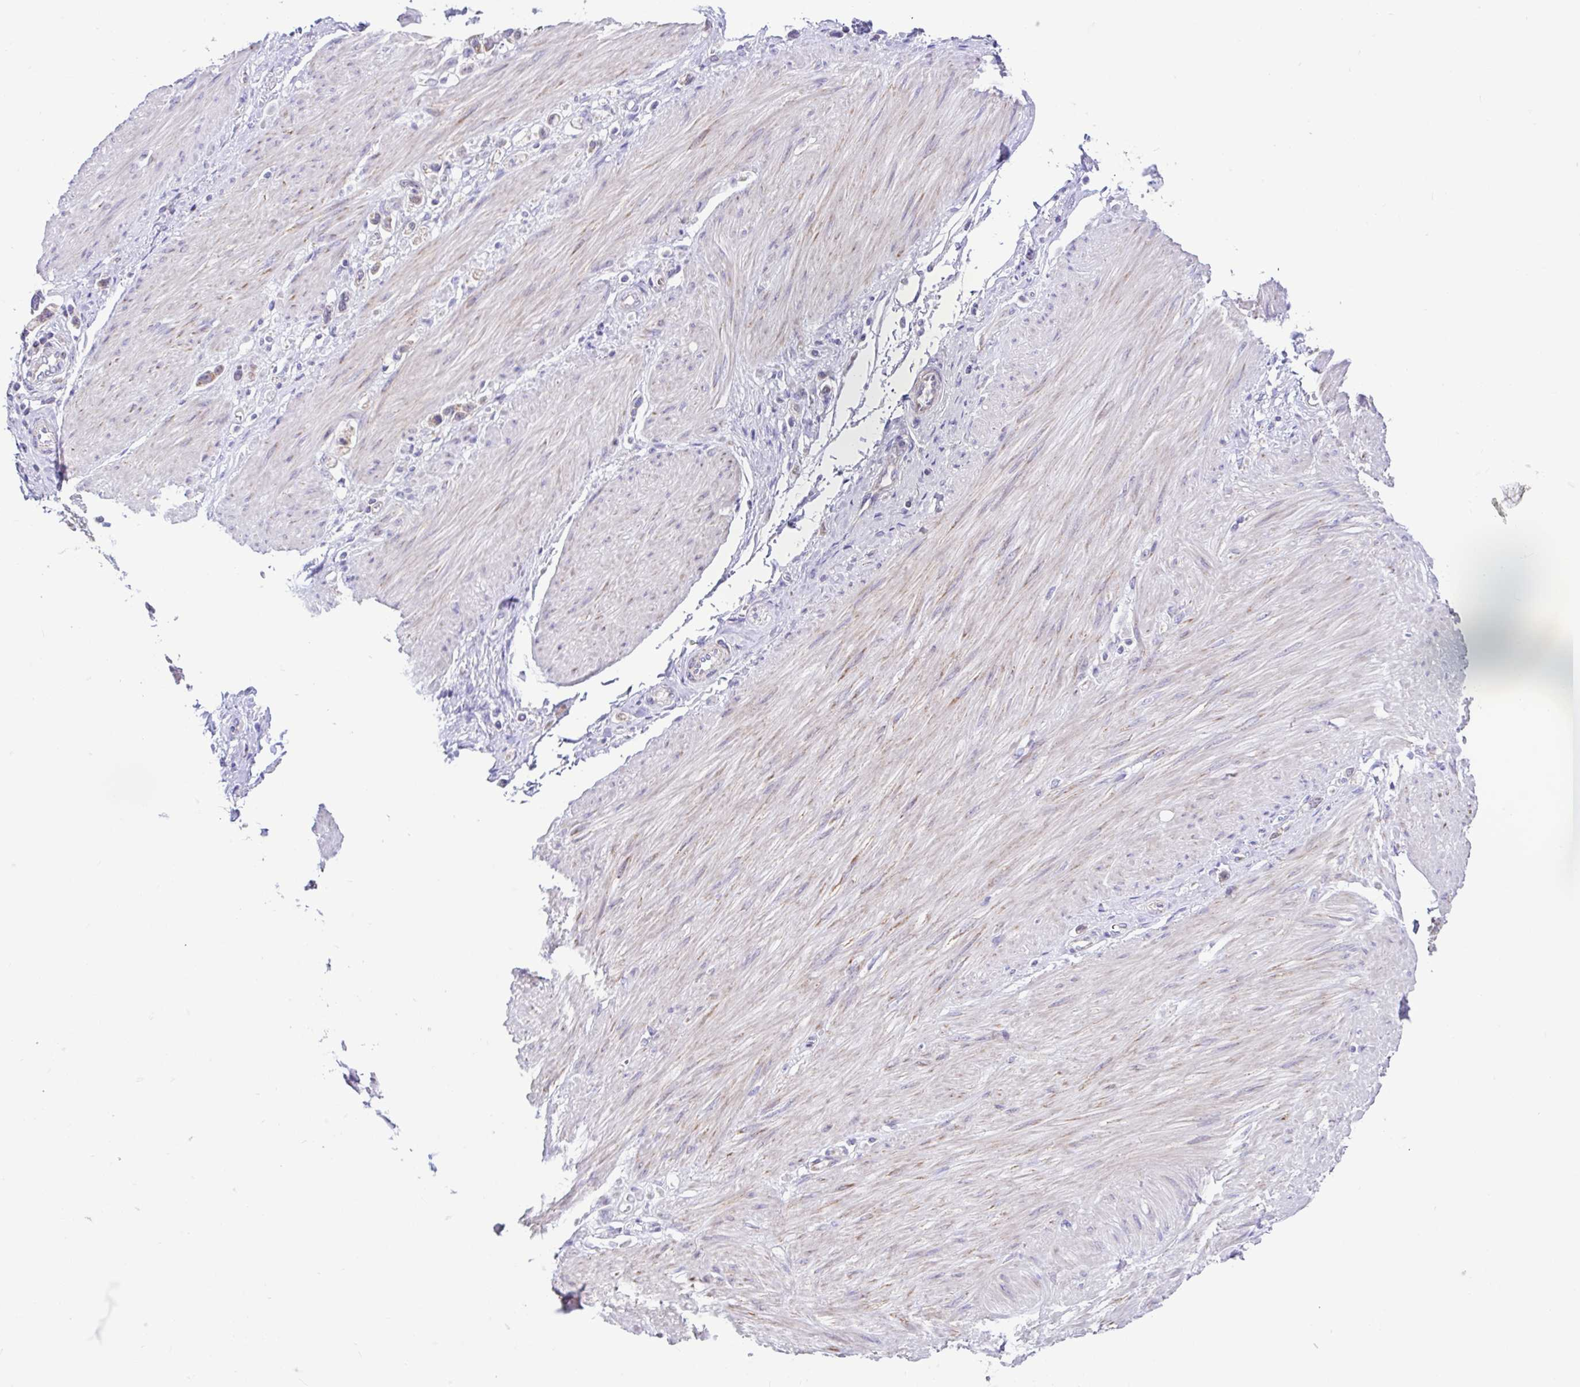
{"staining": {"intensity": "moderate", "quantity": "25%-75%", "location": "cytoplasmic/membranous"}, "tissue": "stomach cancer", "cell_type": "Tumor cells", "image_type": "cancer", "snomed": [{"axis": "morphology", "description": "Adenocarcinoma, NOS"}, {"axis": "topography", "description": "Stomach"}], "caption": "The micrograph exhibits staining of stomach cancer, revealing moderate cytoplasmic/membranous protein staining (brown color) within tumor cells. The staining is performed using DAB (3,3'-diaminobenzidine) brown chromogen to label protein expression. The nuclei are counter-stained blue using hematoxylin.", "gene": "NDUFS2", "patient": {"sex": "female", "age": 65}}